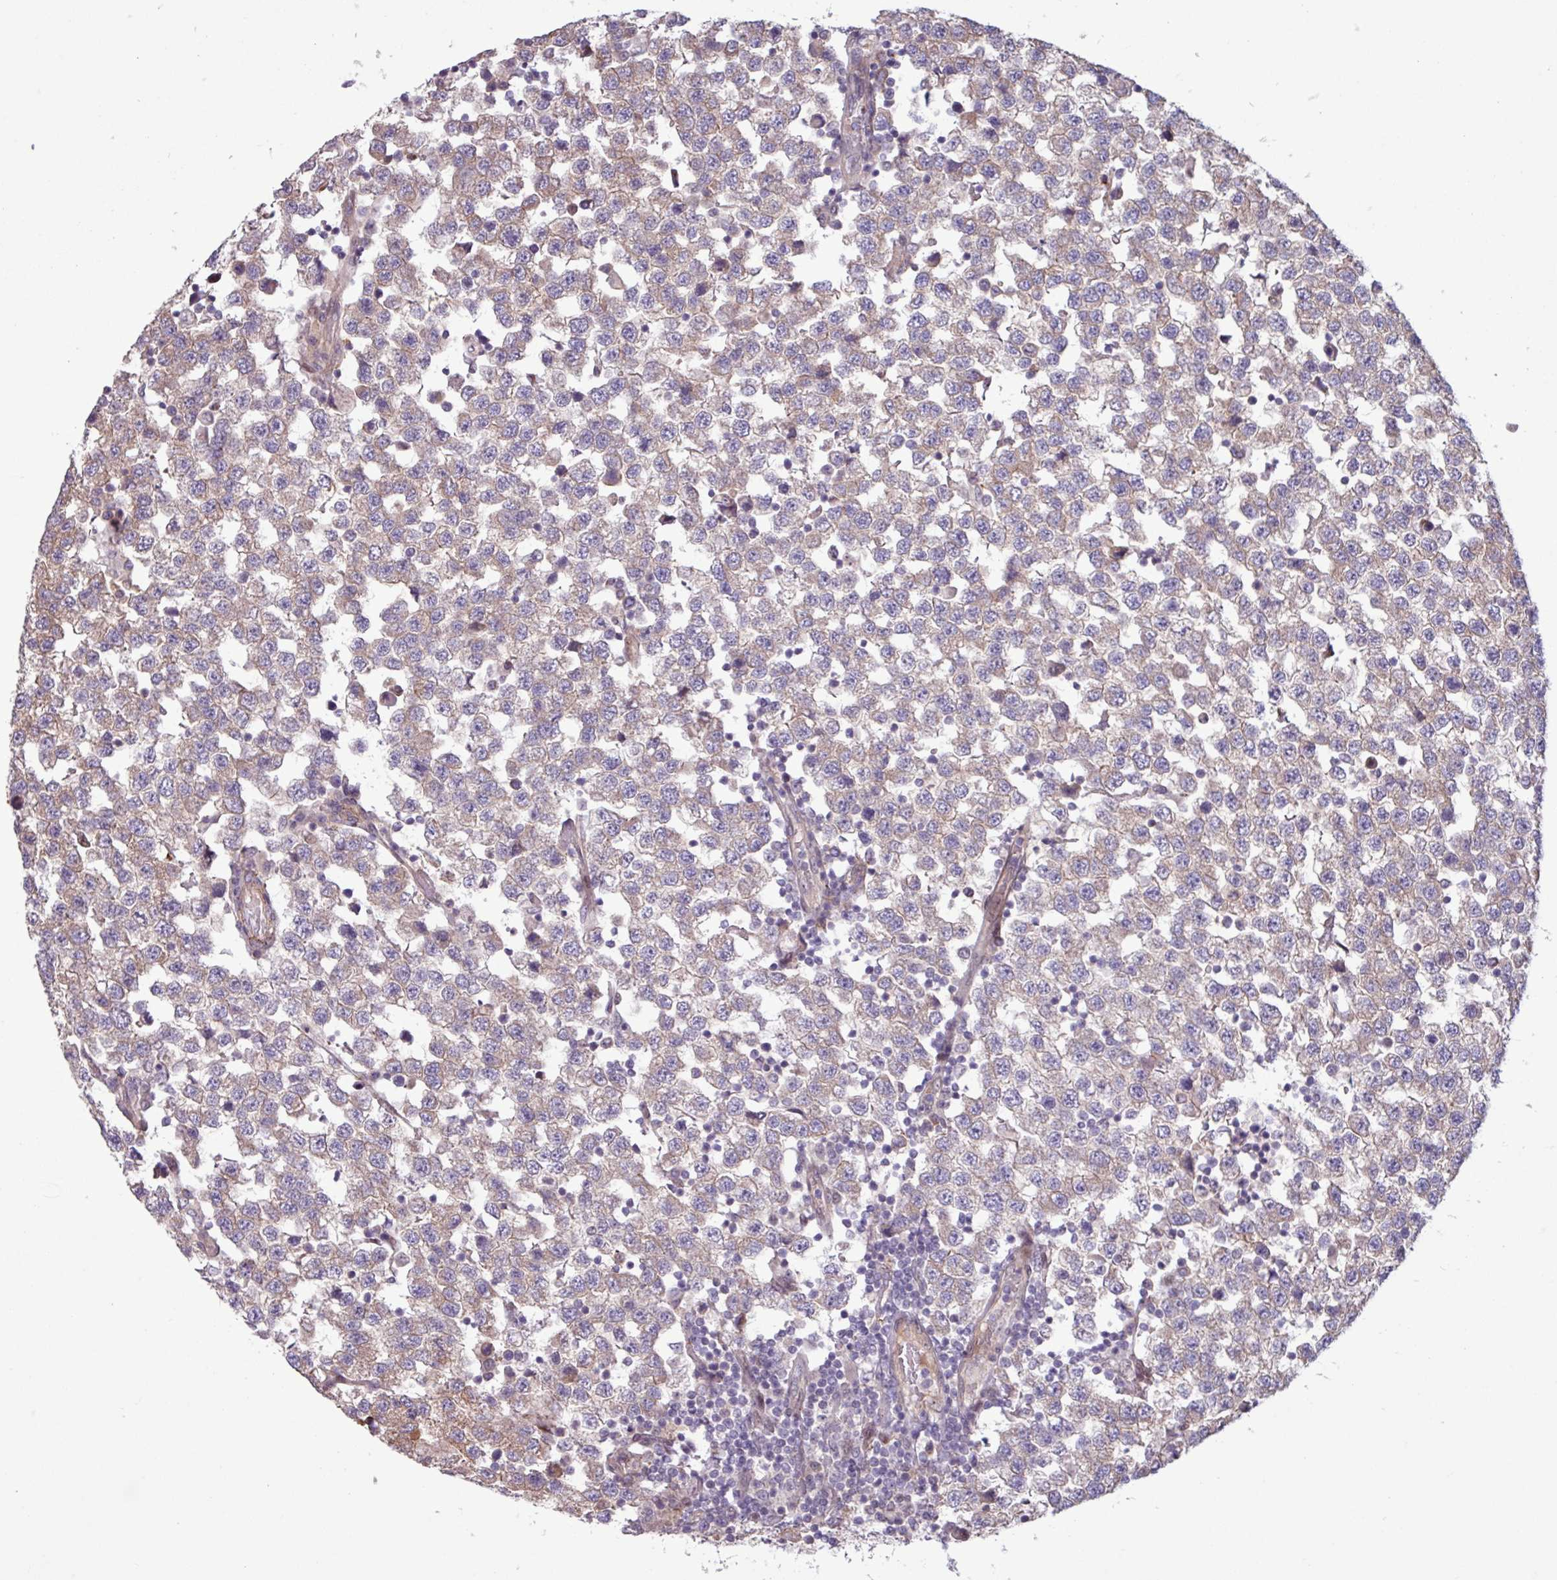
{"staining": {"intensity": "weak", "quantity": "25%-75%", "location": "cytoplasmic/membranous"}, "tissue": "testis cancer", "cell_type": "Tumor cells", "image_type": "cancer", "snomed": [{"axis": "morphology", "description": "Seminoma, NOS"}, {"axis": "topography", "description": "Testis"}], "caption": "Protein staining exhibits weak cytoplasmic/membranous staining in approximately 25%-75% of tumor cells in testis seminoma. (IHC, brightfield microscopy, high magnification).", "gene": "PDPR", "patient": {"sex": "male", "age": 34}}